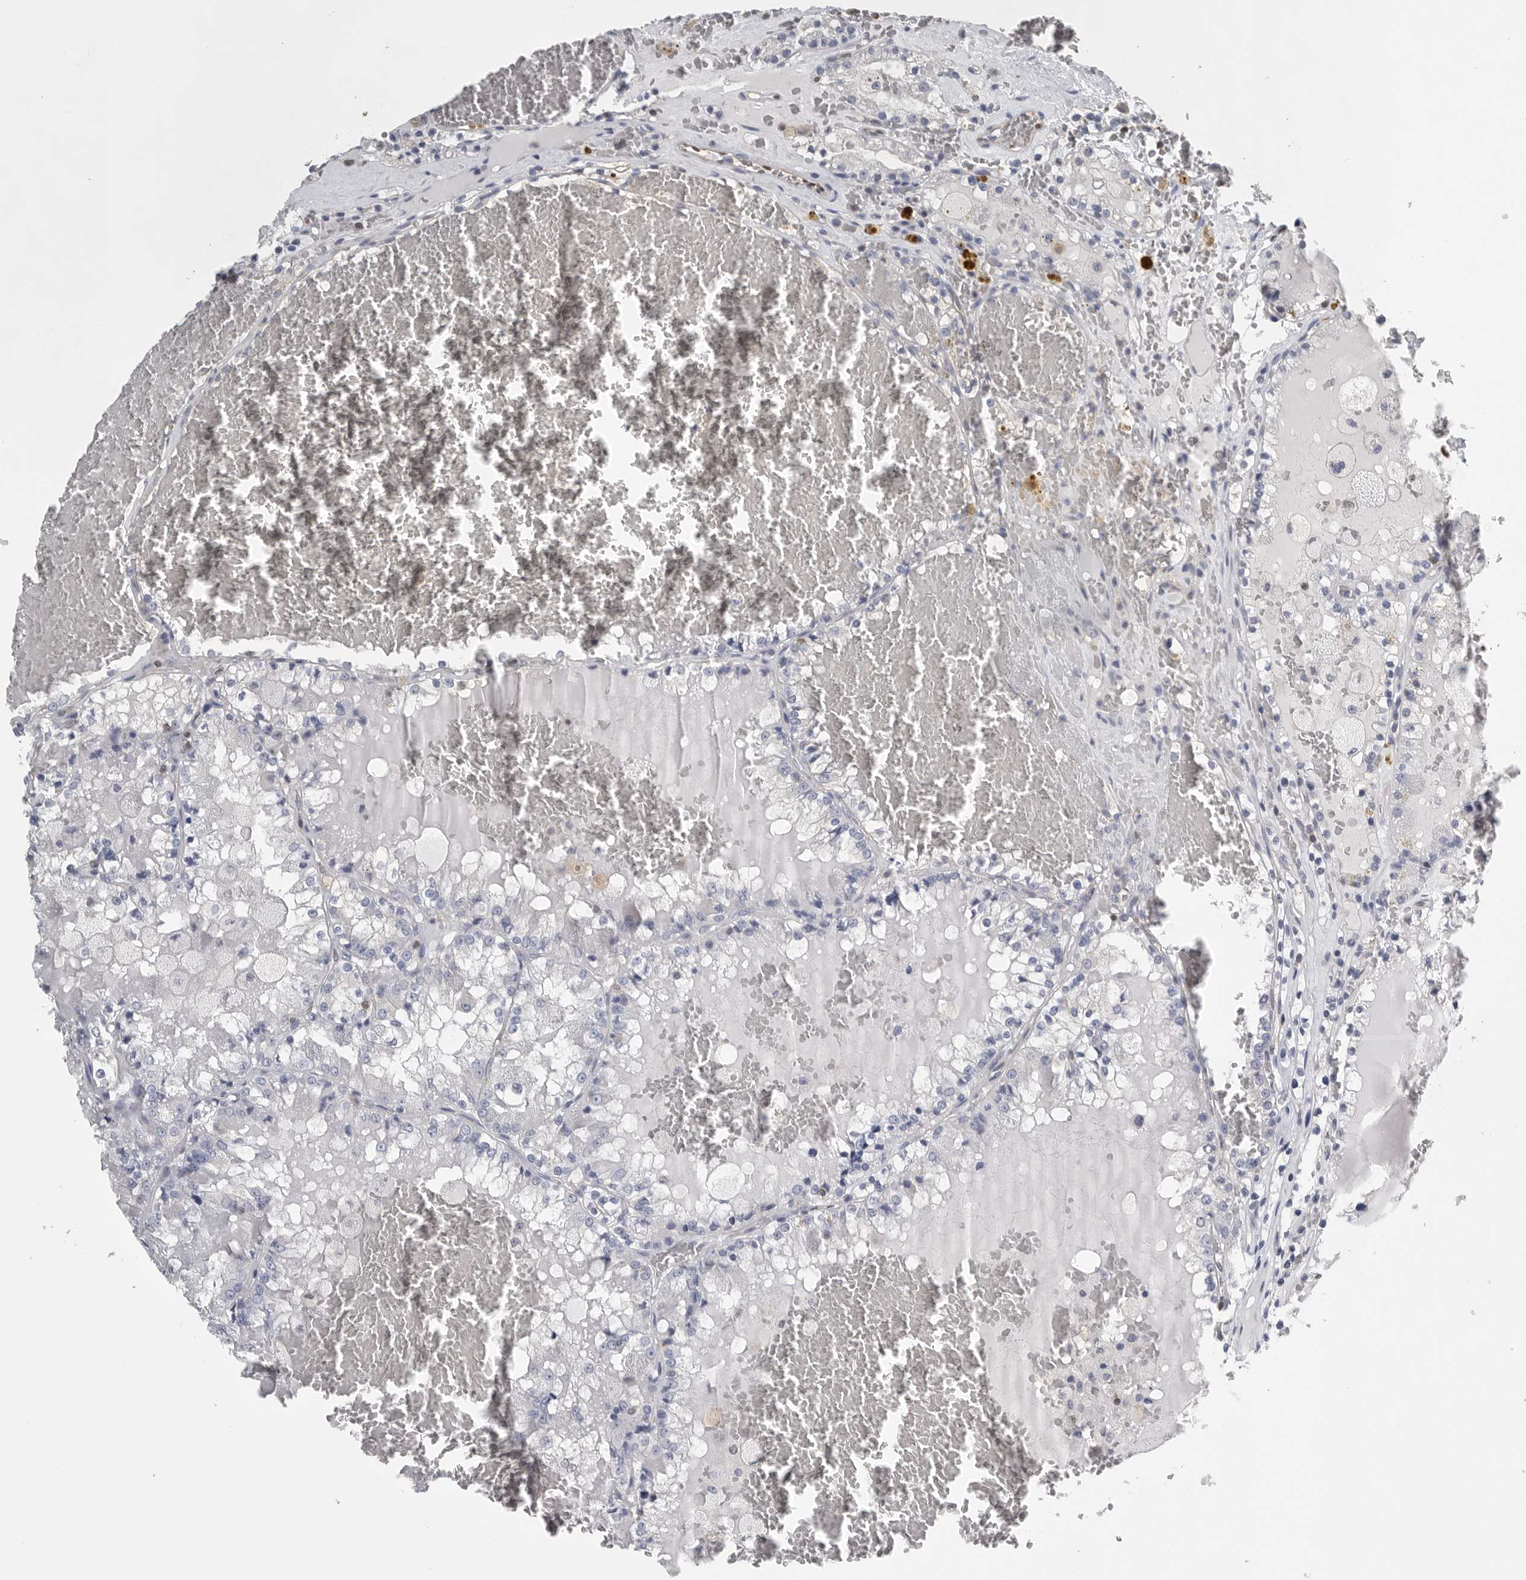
{"staining": {"intensity": "negative", "quantity": "none", "location": "none"}, "tissue": "renal cancer", "cell_type": "Tumor cells", "image_type": "cancer", "snomed": [{"axis": "morphology", "description": "Adenocarcinoma, NOS"}, {"axis": "topography", "description": "Kidney"}], "caption": "Image shows no significant protein staining in tumor cells of adenocarcinoma (renal). Brightfield microscopy of immunohistochemistry (IHC) stained with DAB (brown) and hematoxylin (blue), captured at high magnification.", "gene": "PDCD4", "patient": {"sex": "female", "age": 56}}